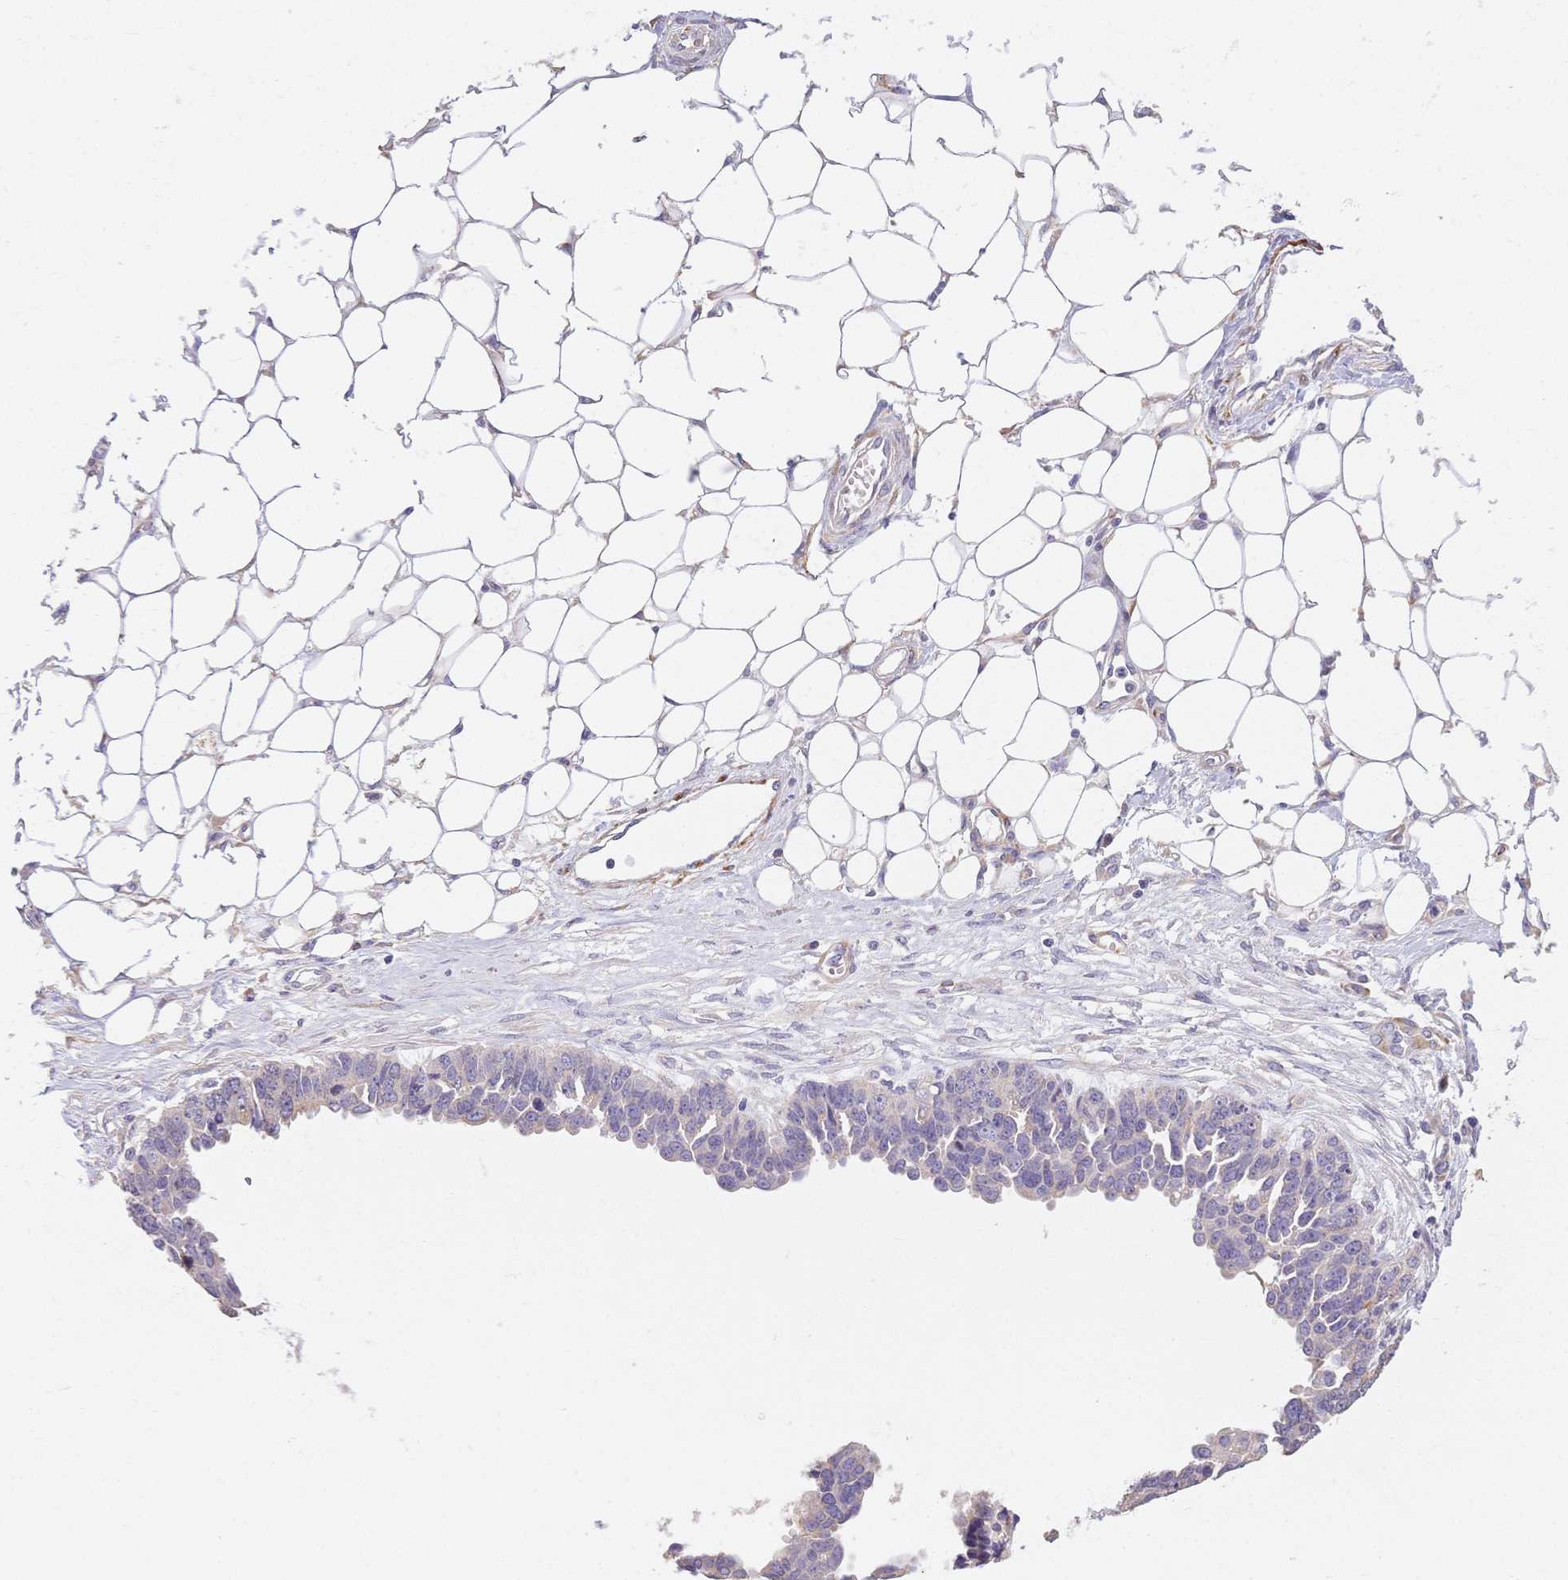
{"staining": {"intensity": "negative", "quantity": "none", "location": "none"}, "tissue": "ovarian cancer", "cell_type": "Tumor cells", "image_type": "cancer", "snomed": [{"axis": "morphology", "description": "Cystadenocarcinoma, serous, NOS"}, {"axis": "topography", "description": "Ovary"}], "caption": "The micrograph exhibits no staining of tumor cells in ovarian cancer. The staining is performed using DAB brown chromogen with nuclei counter-stained in using hematoxylin.", "gene": "HS3ST5", "patient": {"sex": "female", "age": 76}}